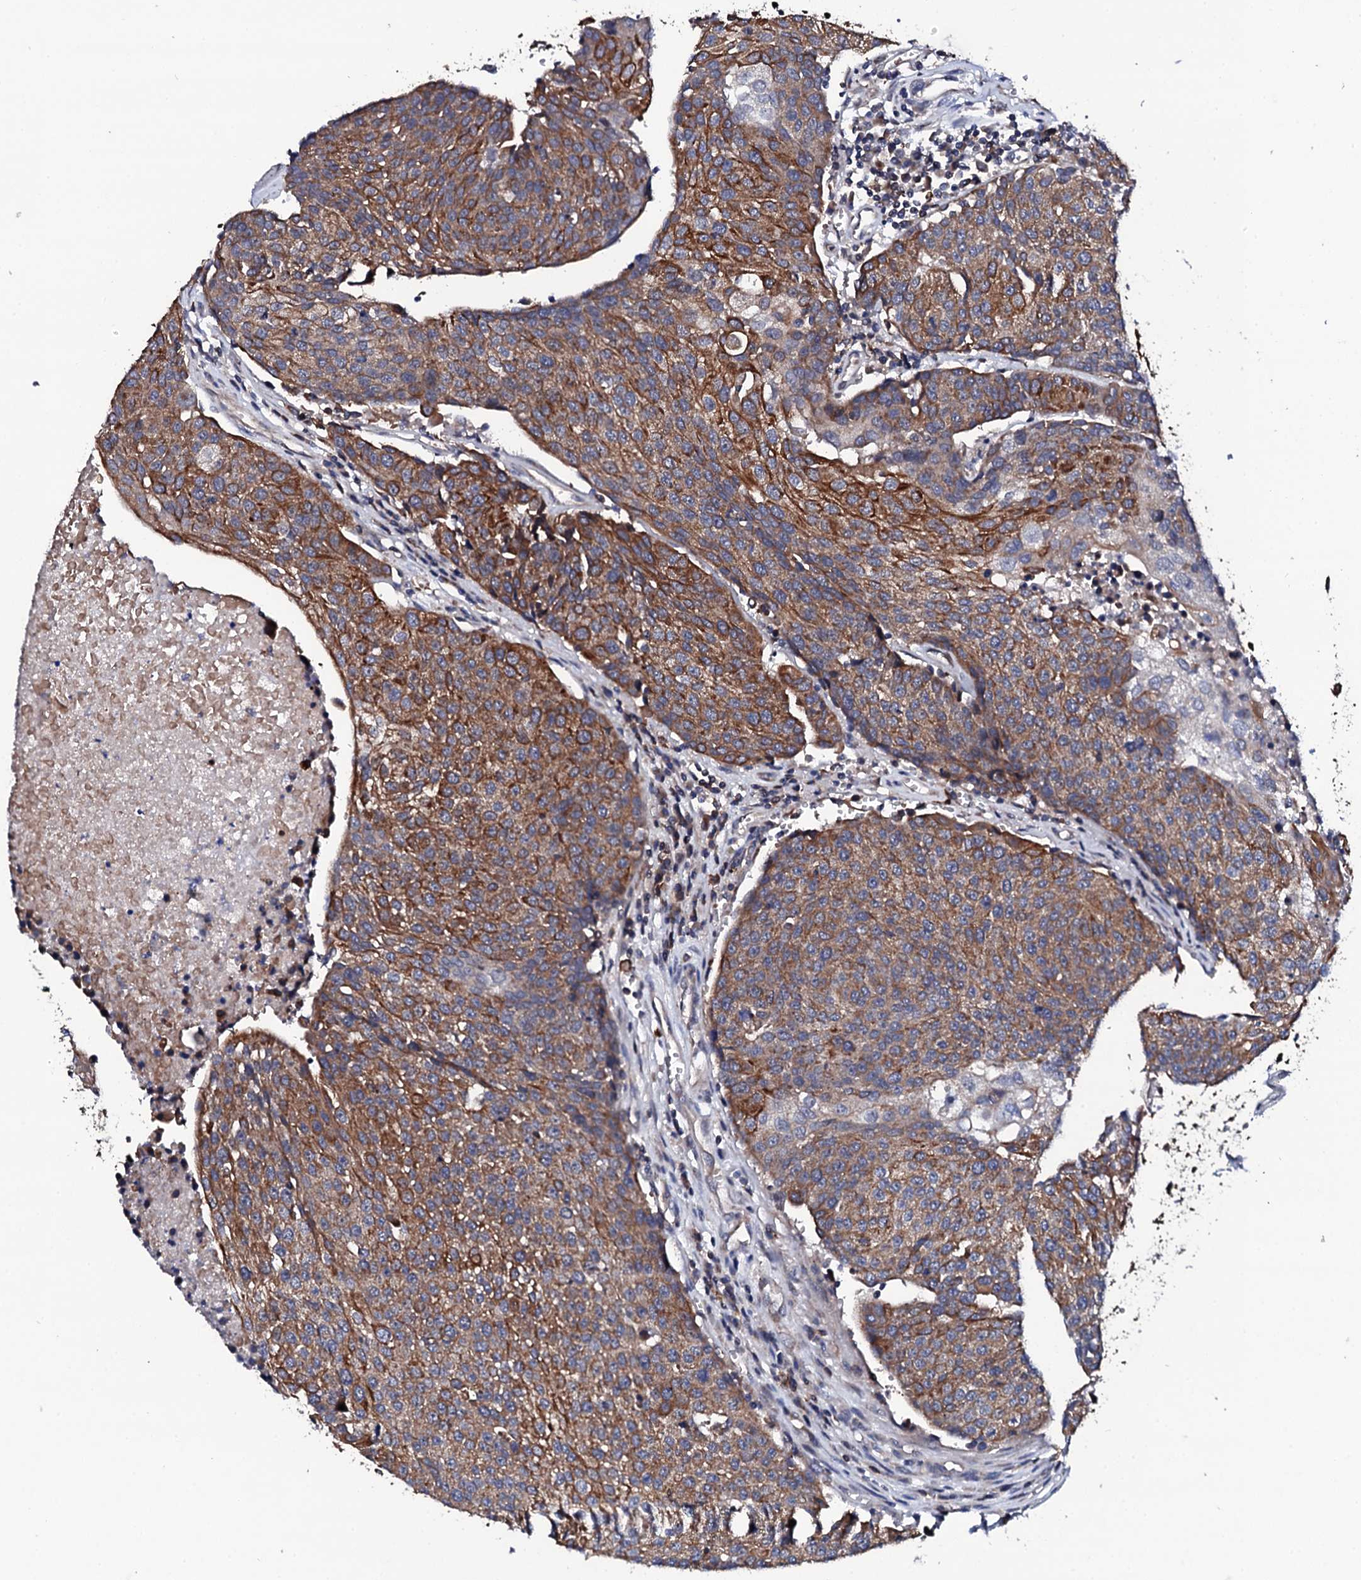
{"staining": {"intensity": "moderate", "quantity": ">75%", "location": "cytoplasmic/membranous"}, "tissue": "urothelial cancer", "cell_type": "Tumor cells", "image_type": "cancer", "snomed": [{"axis": "morphology", "description": "Urothelial carcinoma, High grade"}, {"axis": "topography", "description": "Urinary bladder"}], "caption": "High-grade urothelial carcinoma tissue displays moderate cytoplasmic/membranous positivity in about >75% of tumor cells", "gene": "COG4", "patient": {"sex": "female", "age": 85}}